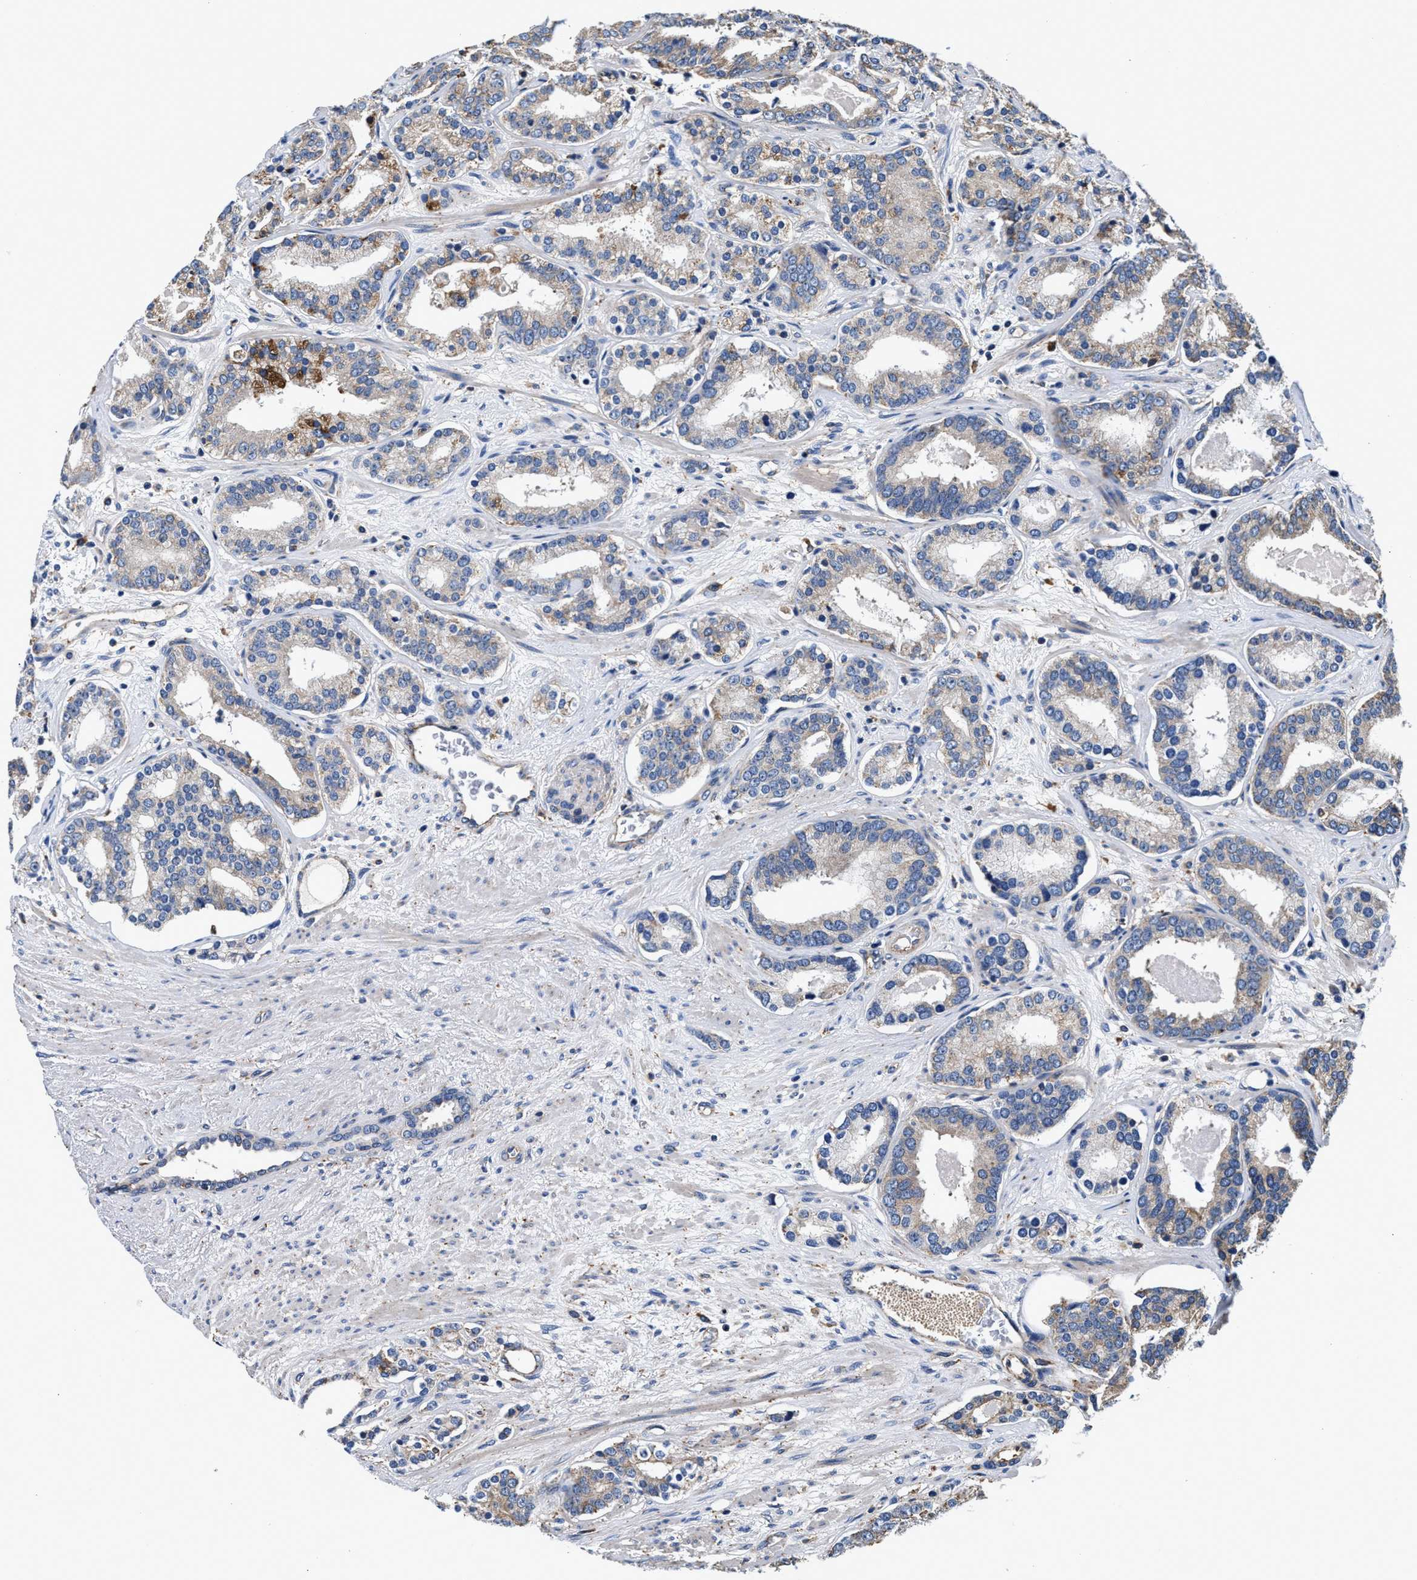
{"staining": {"intensity": "moderate", "quantity": "<25%", "location": "cytoplasmic/membranous"}, "tissue": "prostate cancer", "cell_type": "Tumor cells", "image_type": "cancer", "snomed": [{"axis": "morphology", "description": "Adenocarcinoma, Low grade"}, {"axis": "topography", "description": "Prostate"}], "caption": "This histopathology image exhibits IHC staining of prostate low-grade adenocarcinoma, with low moderate cytoplasmic/membranous staining in approximately <25% of tumor cells.", "gene": "PPP1R9B", "patient": {"sex": "male", "age": 63}}